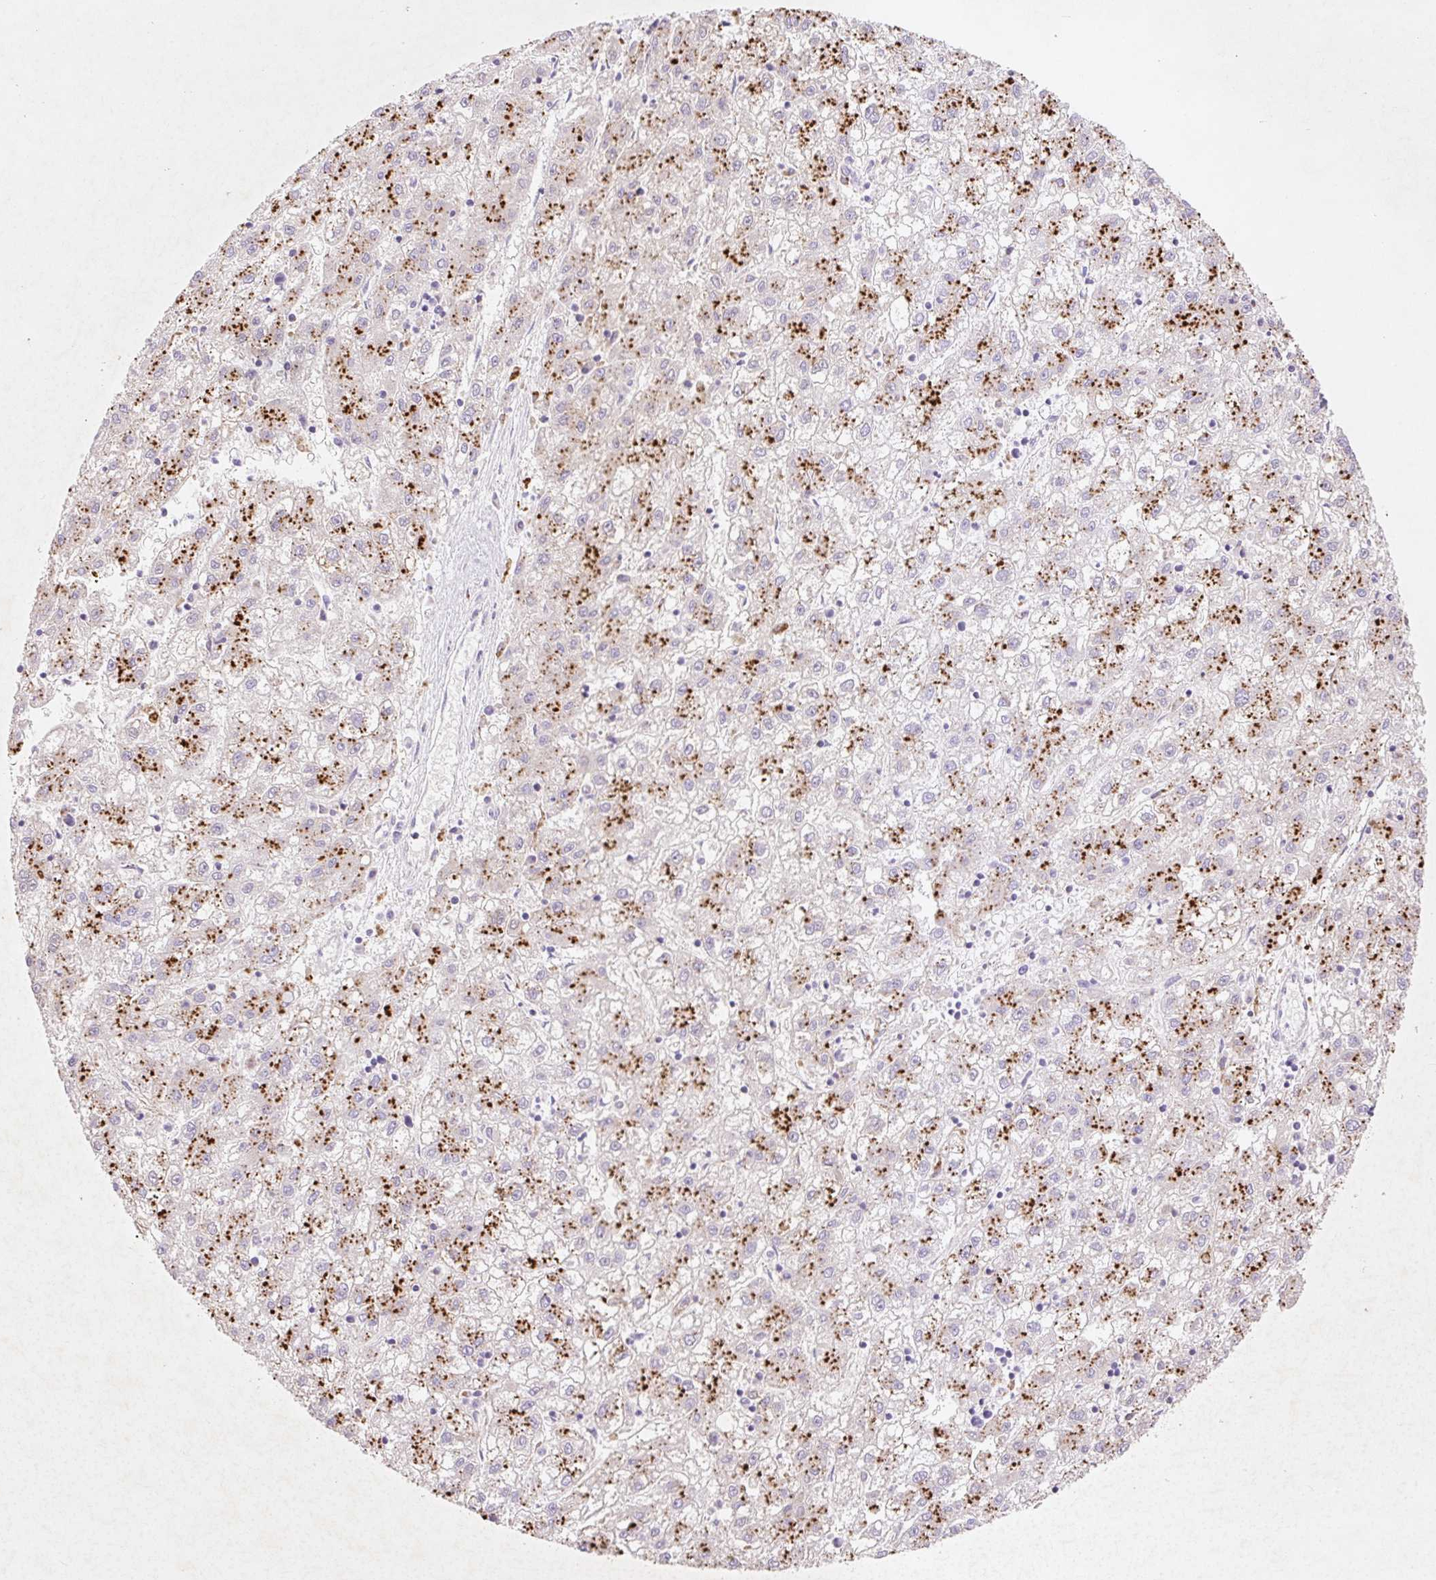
{"staining": {"intensity": "strong", "quantity": ">75%", "location": "cytoplasmic/membranous"}, "tissue": "liver cancer", "cell_type": "Tumor cells", "image_type": "cancer", "snomed": [{"axis": "morphology", "description": "Carcinoma, Hepatocellular, NOS"}, {"axis": "topography", "description": "Liver"}], "caption": "About >75% of tumor cells in hepatocellular carcinoma (liver) reveal strong cytoplasmic/membranous protein positivity as visualized by brown immunohistochemical staining.", "gene": "HEXA", "patient": {"sex": "male", "age": 72}}